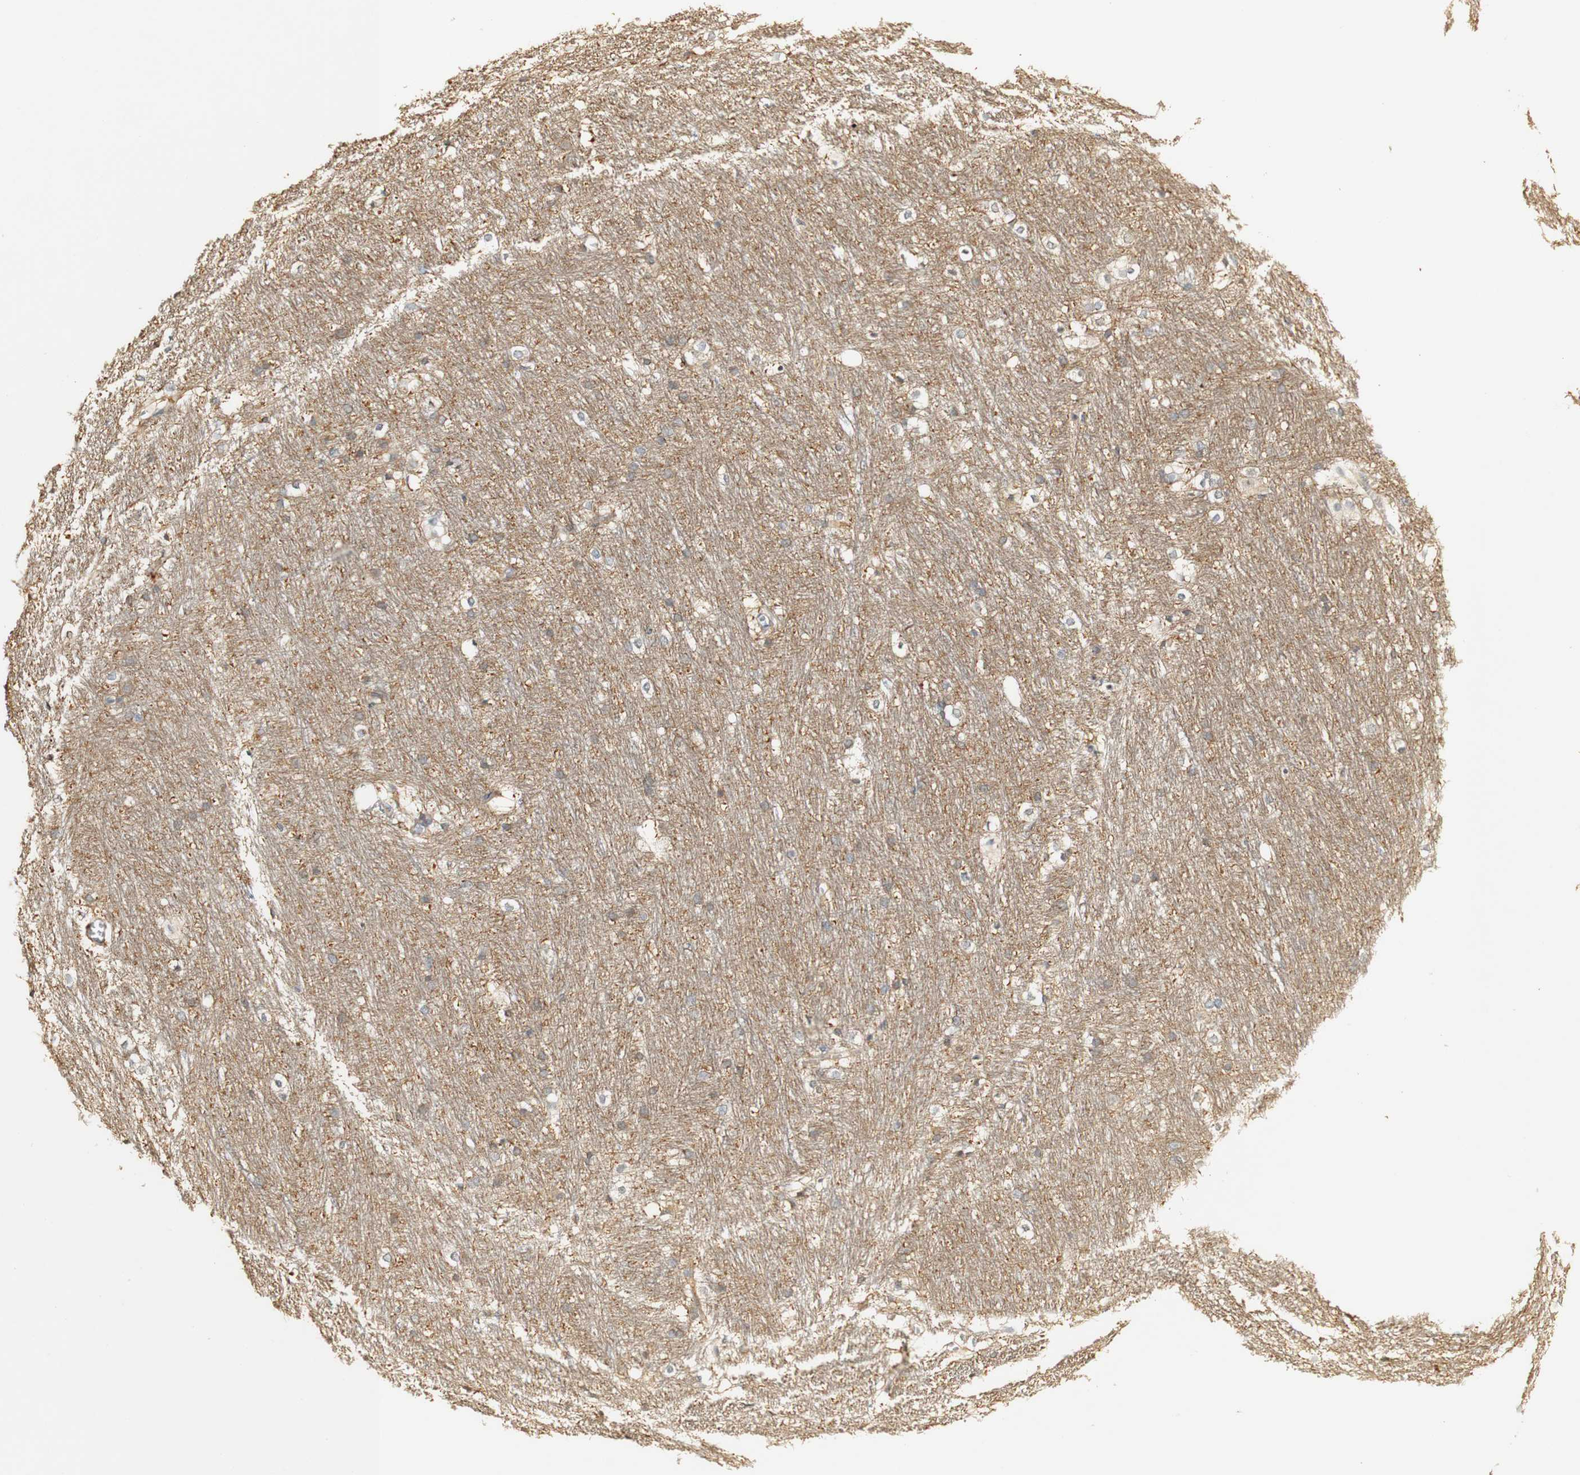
{"staining": {"intensity": "weak", "quantity": "<25%", "location": "cytoplasmic/membranous"}, "tissue": "caudate", "cell_type": "Glial cells", "image_type": "normal", "snomed": [{"axis": "morphology", "description": "Normal tissue, NOS"}, {"axis": "topography", "description": "Lateral ventricle wall"}], "caption": "Photomicrograph shows no significant protein staining in glial cells of unremarkable caudate. (Brightfield microscopy of DAB IHC at high magnification).", "gene": "SYT7", "patient": {"sex": "female", "age": 19}}